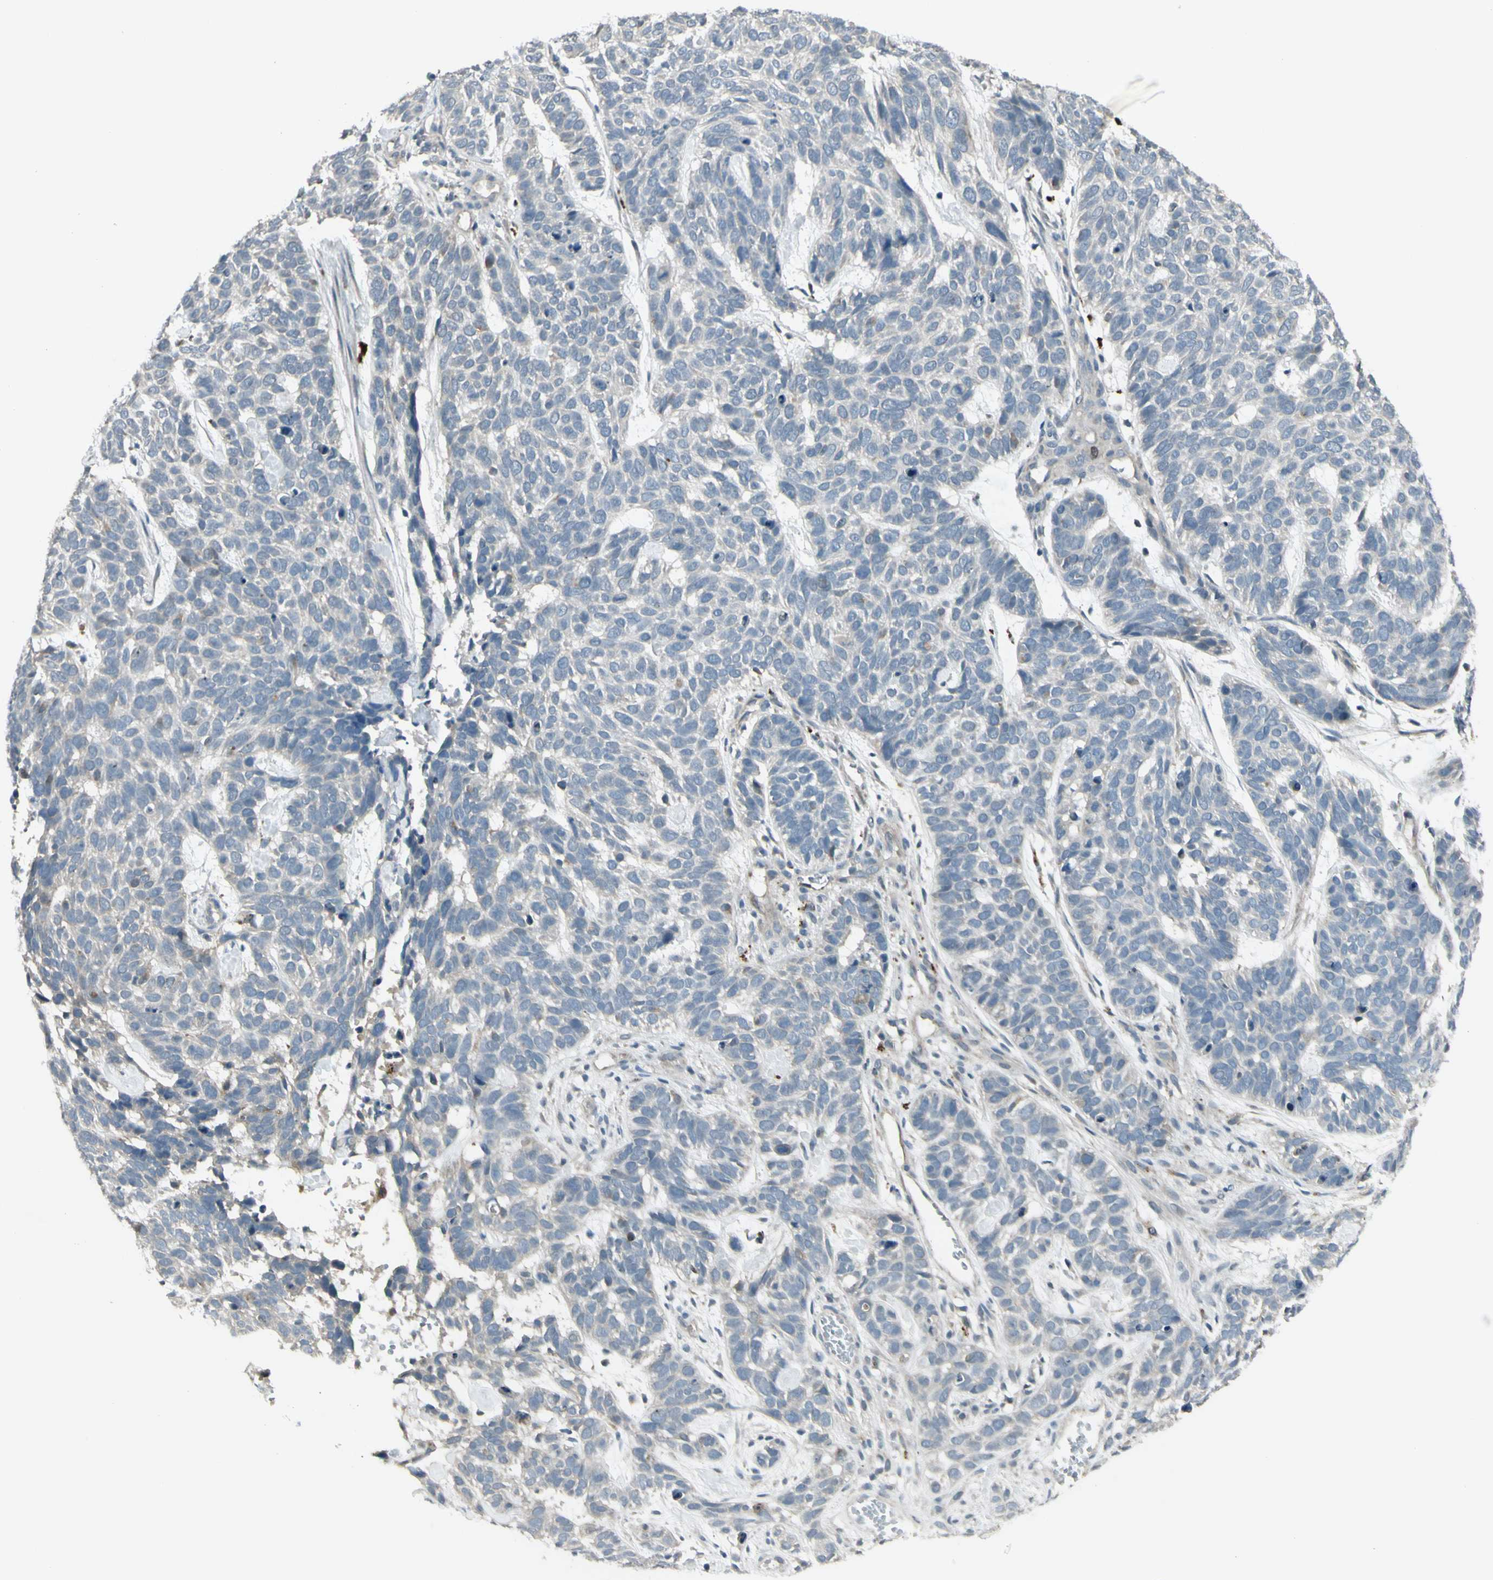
{"staining": {"intensity": "negative", "quantity": "none", "location": "none"}, "tissue": "skin cancer", "cell_type": "Tumor cells", "image_type": "cancer", "snomed": [{"axis": "morphology", "description": "Basal cell carcinoma"}, {"axis": "topography", "description": "Skin"}], "caption": "Tumor cells are negative for brown protein staining in skin cancer.", "gene": "OSTM1", "patient": {"sex": "male", "age": 87}}